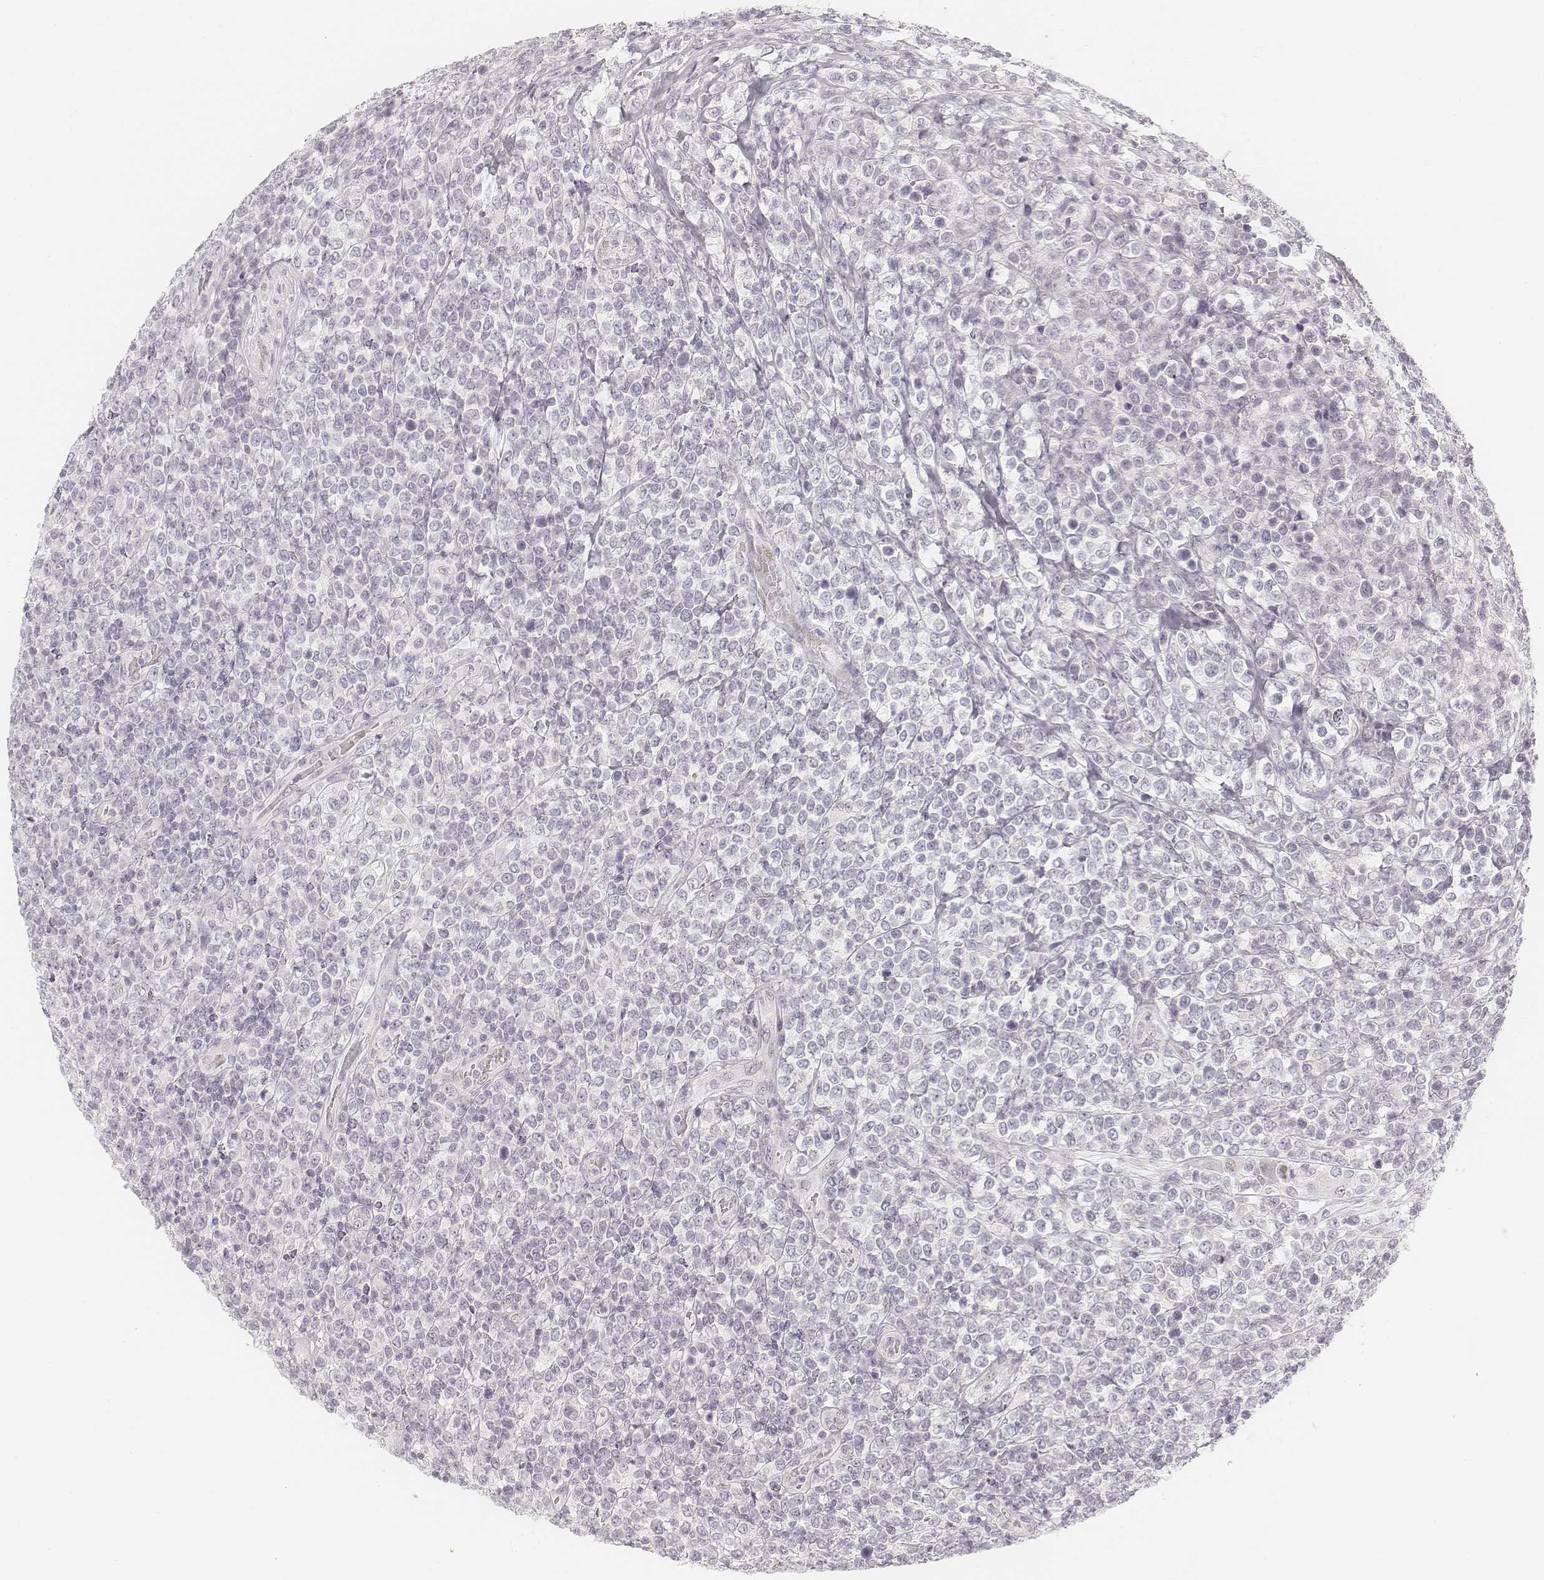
{"staining": {"intensity": "negative", "quantity": "none", "location": "none"}, "tissue": "lymphoma", "cell_type": "Tumor cells", "image_type": "cancer", "snomed": [{"axis": "morphology", "description": "Malignant lymphoma, non-Hodgkin's type, High grade"}, {"axis": "topography", "description": "Soft tissue"}], "caption": "Malignant lymphoma, non-Hodgkin's type (high-grade) was stained to show a protein in brown. There is no significant staining in tumor cells.", "gene": "KRTAP2-1", "patient": {"sex": "female", "age": 56}}